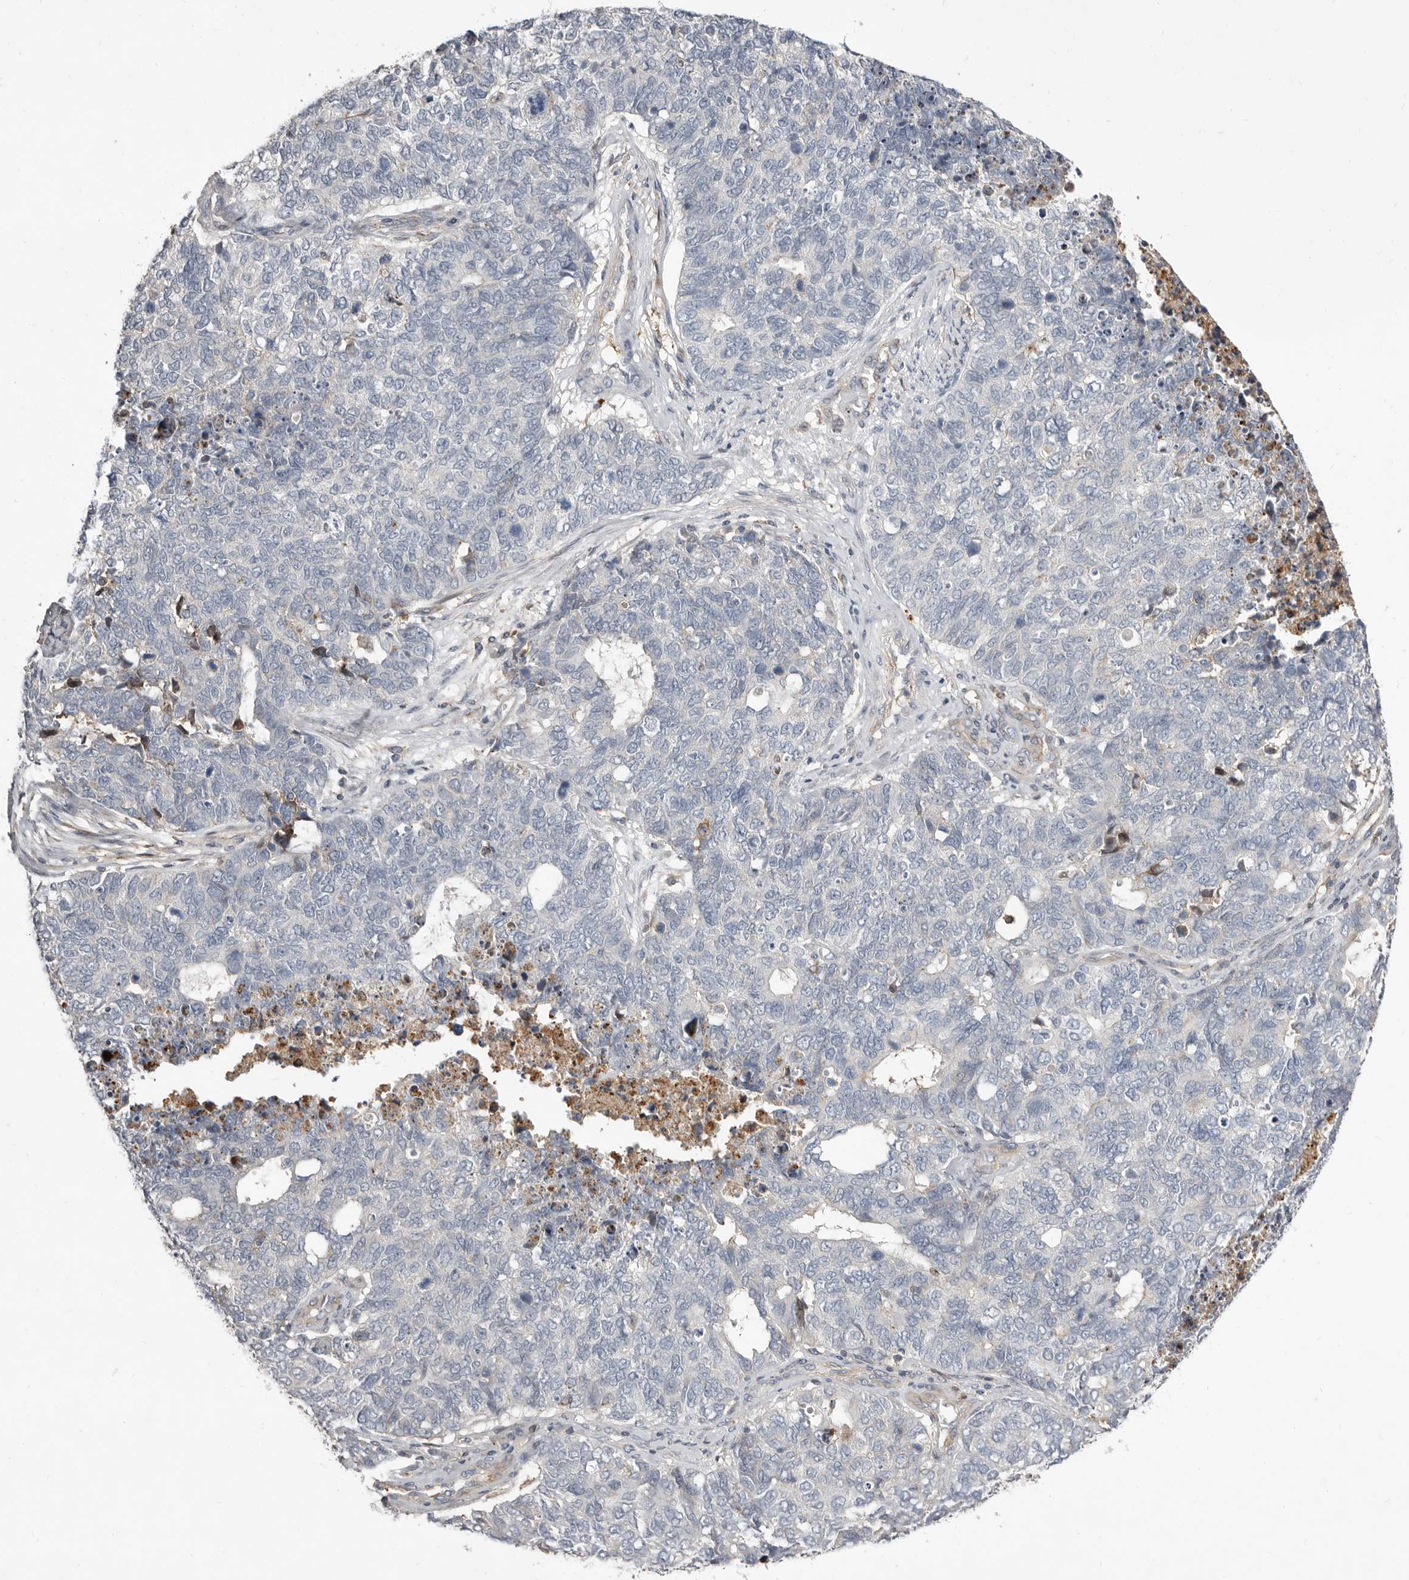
{"staining": {"intensity": "negative", "quantity": "none", "location": "none"}, "tissue": "cervical cancer", "cell_type": "Tumor cells", "image_type": "cancer", "snomed": [{"axis": "morphology", "description": "Squamous cell carcinoma, NOS"}, {"axis": "topography", "description": "Cervix"}], "caption": "DAB (3,3'-diaminobenzidine) immunohistochemical staining of human cervical cancer exhibits no significant positivity in tumor cells.", "gene": "KIF26B", "patient": {"sex": "female", "age": 63}}